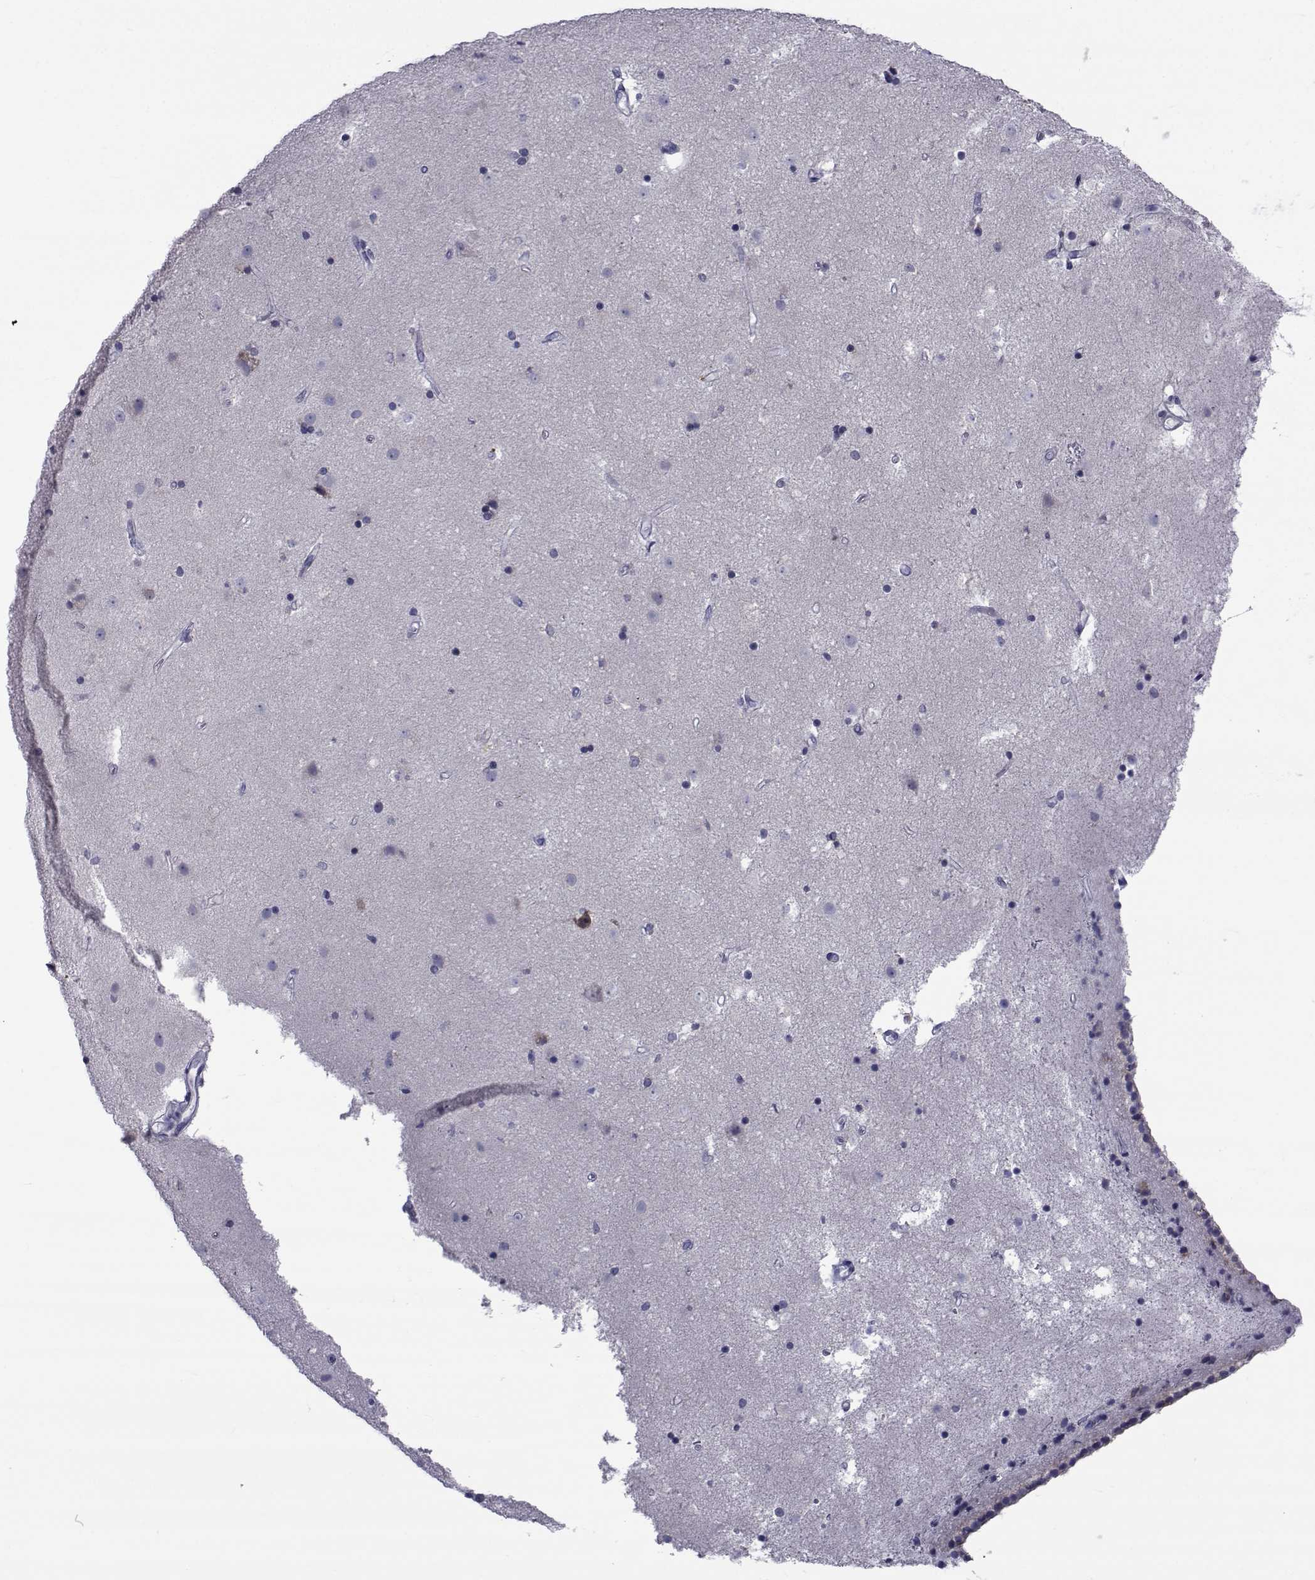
{"staining": {"intensity": "negative", "quantity": "none", "location": "none"}, "tissue": "caudate", "cell_type": "Glial cells", "image_type": "normal", "snomed": [{"axis": "morphology", "description": "Normal tissue, NOS"}, {"axis": "topography", "description": "Lateral ventricle wall"}], "caption": "DAB (3,3'-diaminobenzidine) immunohistochemical staining of normal caudate shows no significant positivity in glial cells. Nuclei are stained in blue.", "gene": "GKAP1", "patient": {"sex": "female", "age": 71}}